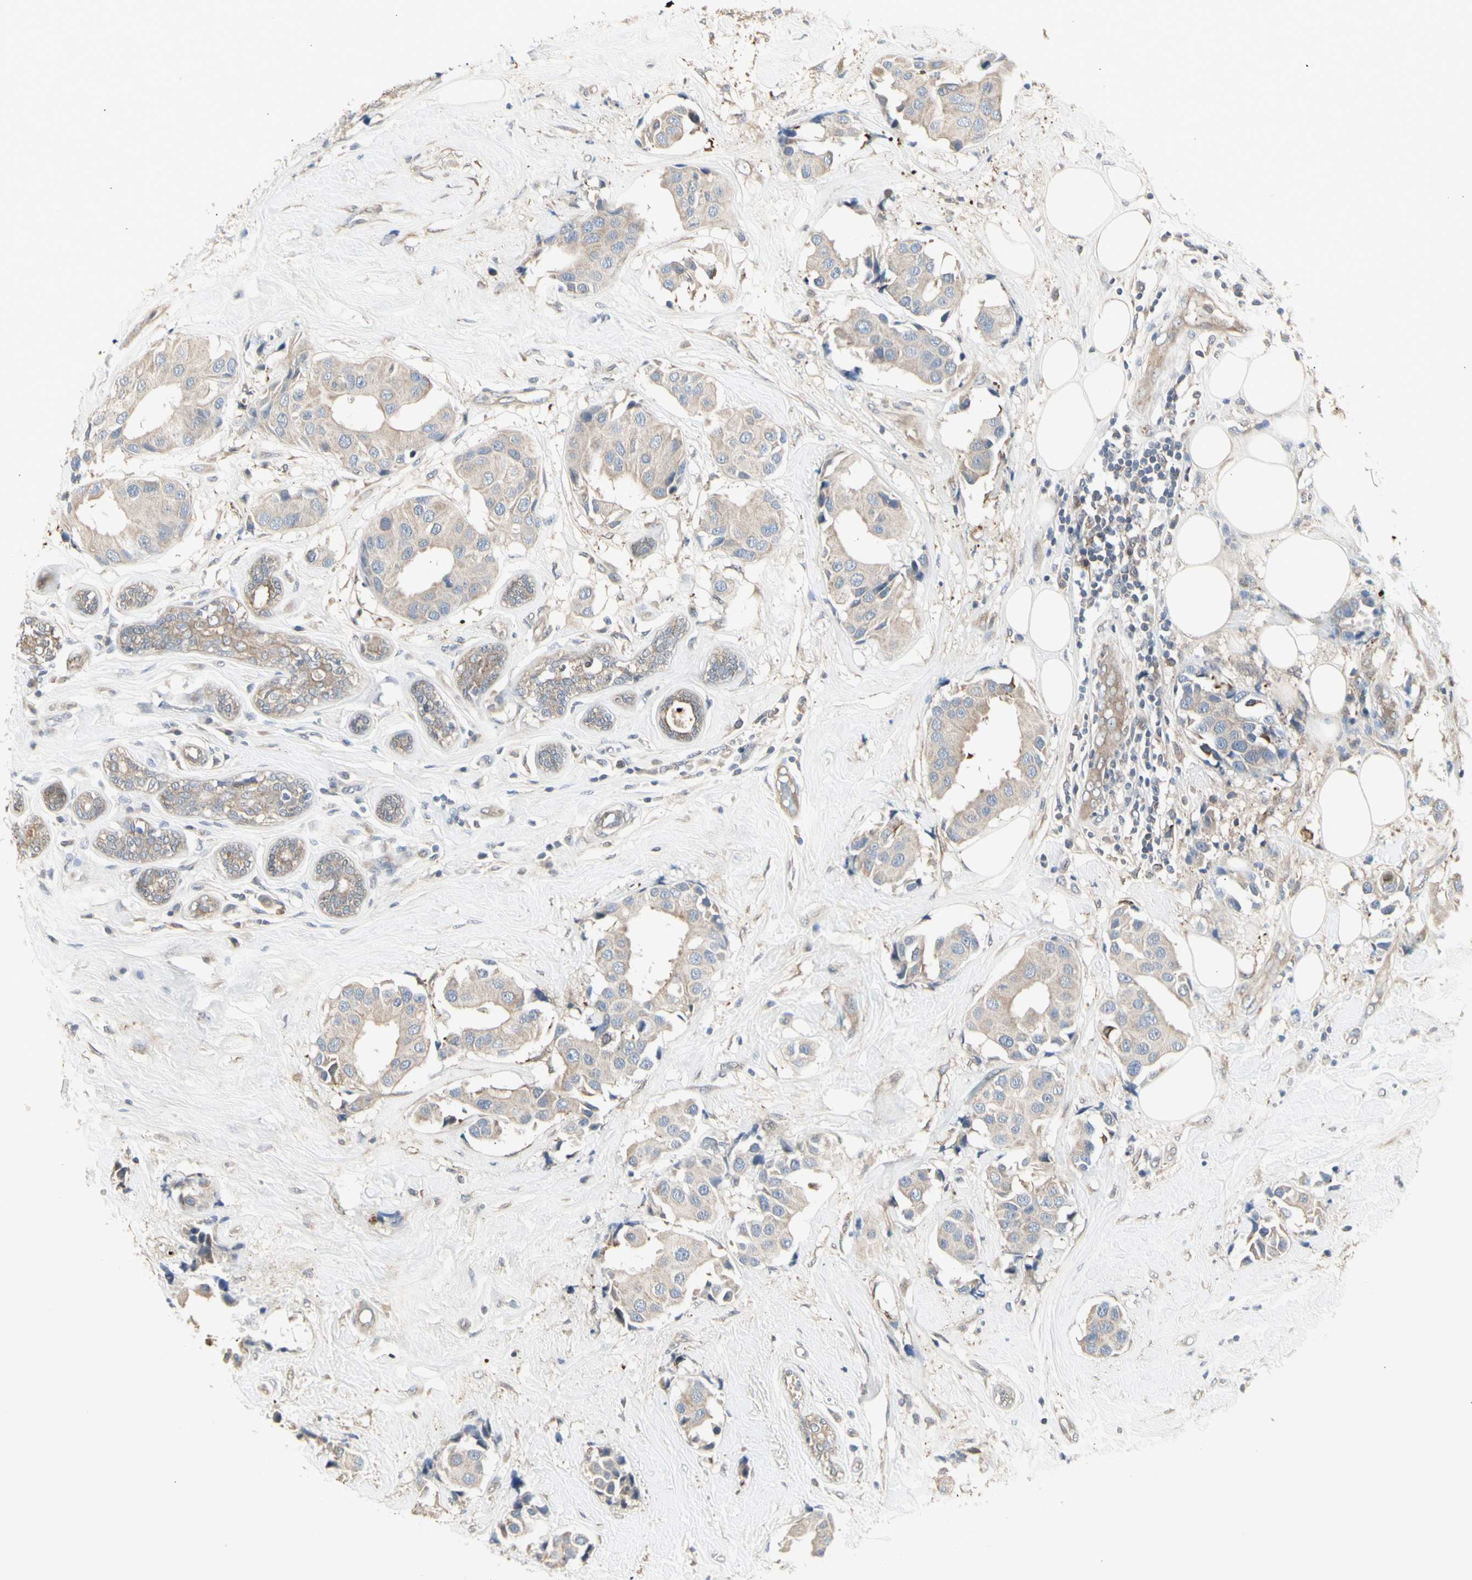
{"staining": {"intensity": "weak", "quantity": ">75%", "location": "cytoplasmic/membranous"}, "tissue": "breast cancer", "cell_type": "Tumor cells", "image_type": "cancer", "snomed": [{"axis": "morphology", "description": "Normal tissue, NOS"}, {"axis": "morphology", "description": "Duct carcinoma"}, {"axis": "topography", "description": "Breast"}], "caption": "Breast cancer tissue shows weak cytoplasmic/membranous positivity in approximately >75% of tumor cells, visualized by immunohistochemistry.", "gene": "CHURC1-FNTB", "patient": {"sex": "female", "age": 39}}